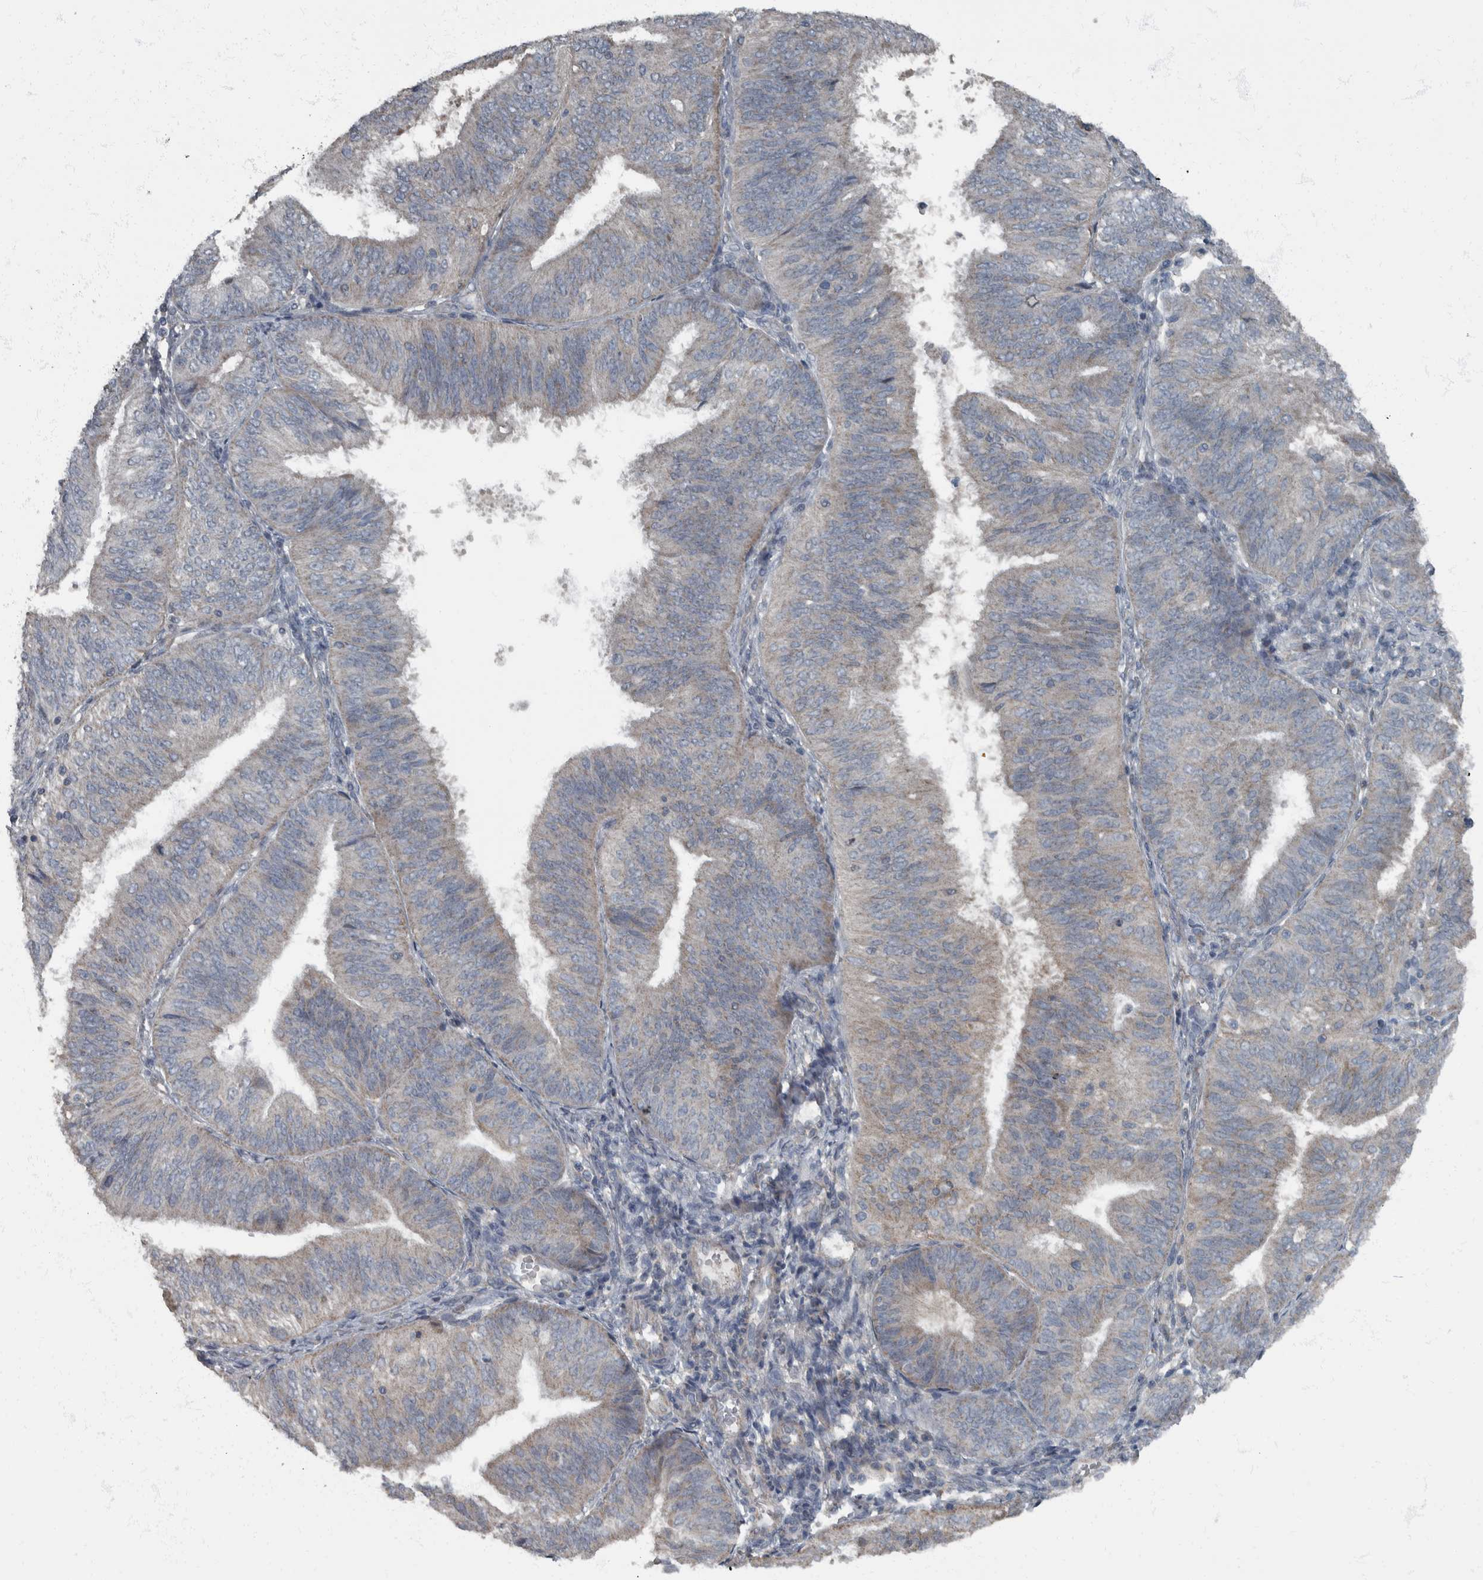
{"staining": {"intensity": "weak", "quantity": "<25%", "location": "cytoplasmic/membranous"}, "tissue": "endometrial cancer", "cell_type": "Tumor cells", "image_type": "cancer", "snomed": [{"axis": "morphology", "description": "Adenocarcinoma, NOS"}, {"axis": "topography", "description": "Endometrium"}], "caption": "Immunohistochemical staining of human adenocarcinoma (endometrial) demonstrates no significant staining in tumor cells.", "gene": "RABGGTB", "patient": {"sex": "female", "age": 58}}